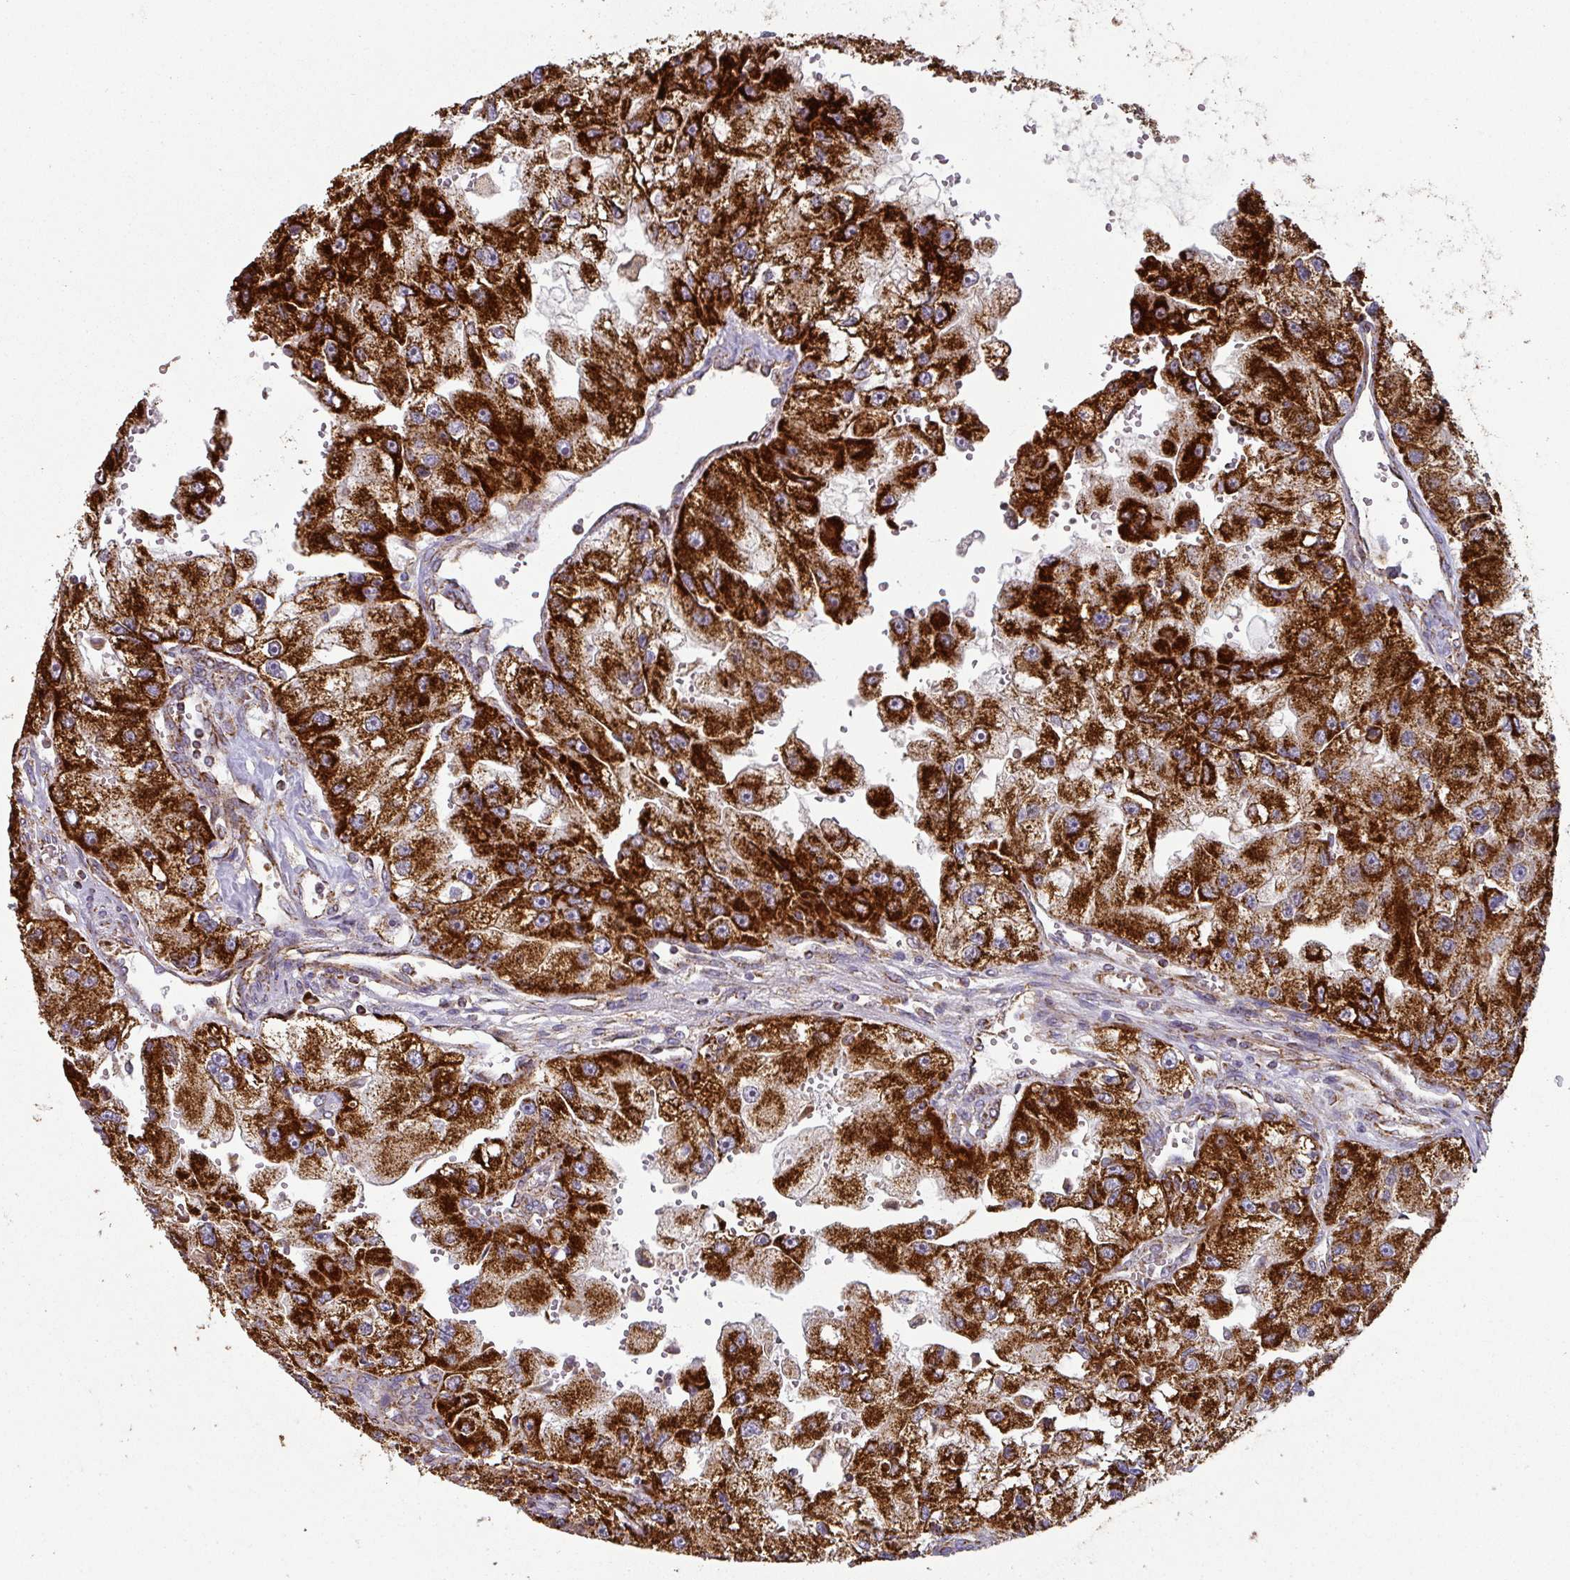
{"staining": {"intensity": "moderate", "quantity": ">75%", "location": "cytoplasmic/membranous"}, "tissue": "renal cancer", "cell_type": "Tumor cells", "image_type": "cancer", "snomed": [{"axis": "morphology", "description": "Adenocarcinoma, NOS"}, {"axis": "topography", "description": "Kidney"}], "caption": "A medium amount of moderate cytoplasmic/membranous expression is identified in about >75% of tumor cells in renal cancer tissue.", "gene": "TRAP1", "patient": {"sex": "male", "age": 63}}